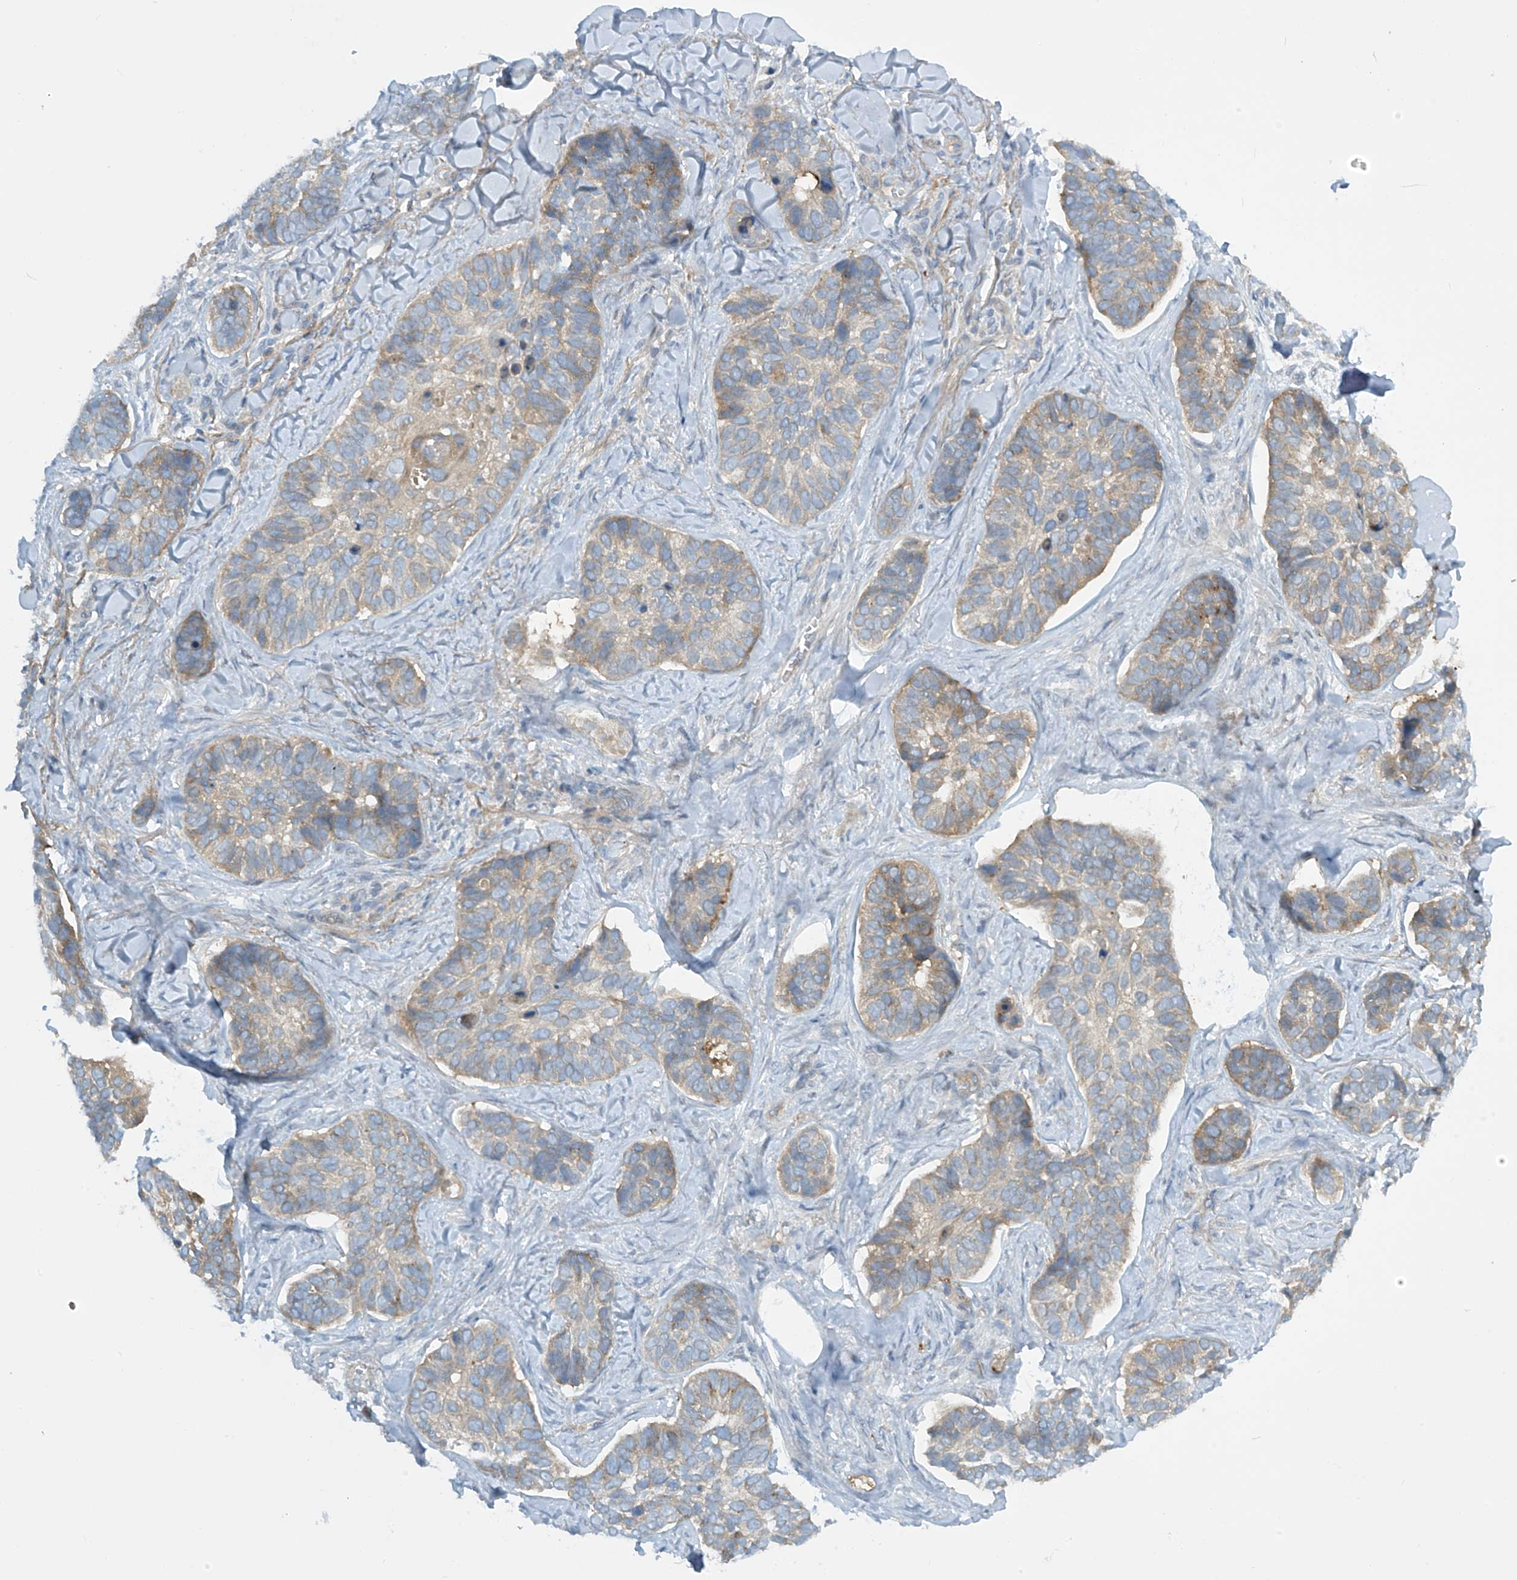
{"staining": {"intensity": "moderate", "quantity": "25%-75%", "location": "cytoplasmic/membranous"}, "tissue": "skin cancer", "cell_type": "Tumor cells", "image_type": "cancer", "snomed": [{"axis": "morphology", "description": "Basal cell carcinoma"}, {"axis": "topography", "description": "Skin"}], "caption": "This is an image of immunohistochemistry staining of skin cancer, which shows moderate positivity in the cytoplasmic/membranous of tumor cells.", "gene": "FSD1L", "patient": {"sex": "male", "age": 62}}